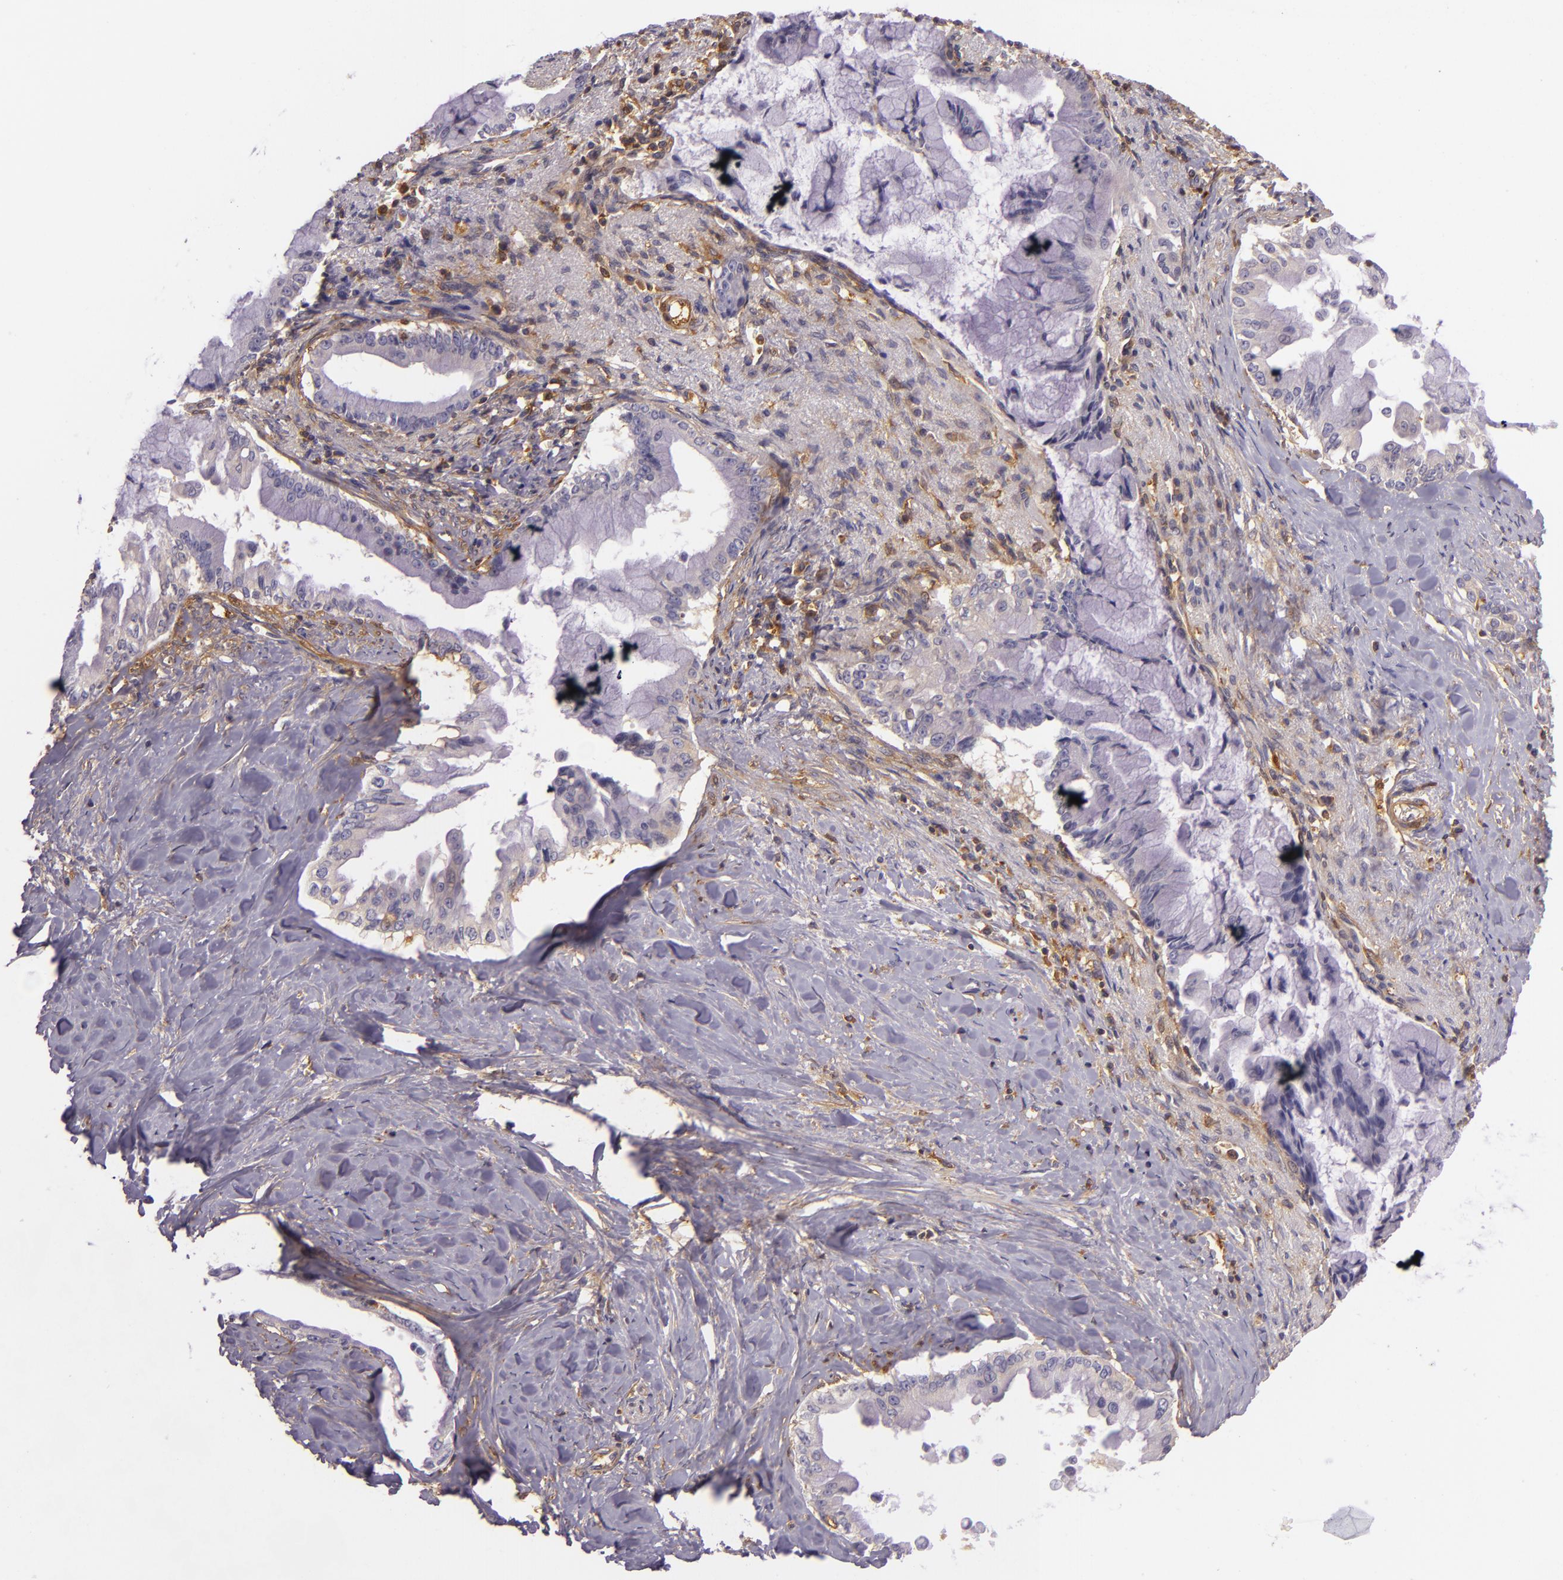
{"staining": {"intensity": "negative", "quantity": "none", "location": "none"}, "tissue": "pancreatic cancer", "cell_type": "Tumor cells", "image_type": "cancer", "snomed": [{"axis": "morphology", "description": "Adenocarcinoma, NOS"}, {"axis": "topography", "description": "Pancreas"}], "caption": "An immunohistochemistry micrograph of pancreatic cancer is shown. There is no staining in tumor cells of pancreatic cancer. Nuclei are stained in blue.", "gene": "TLN1", "patient": {"sex": "male", "age": 59}}